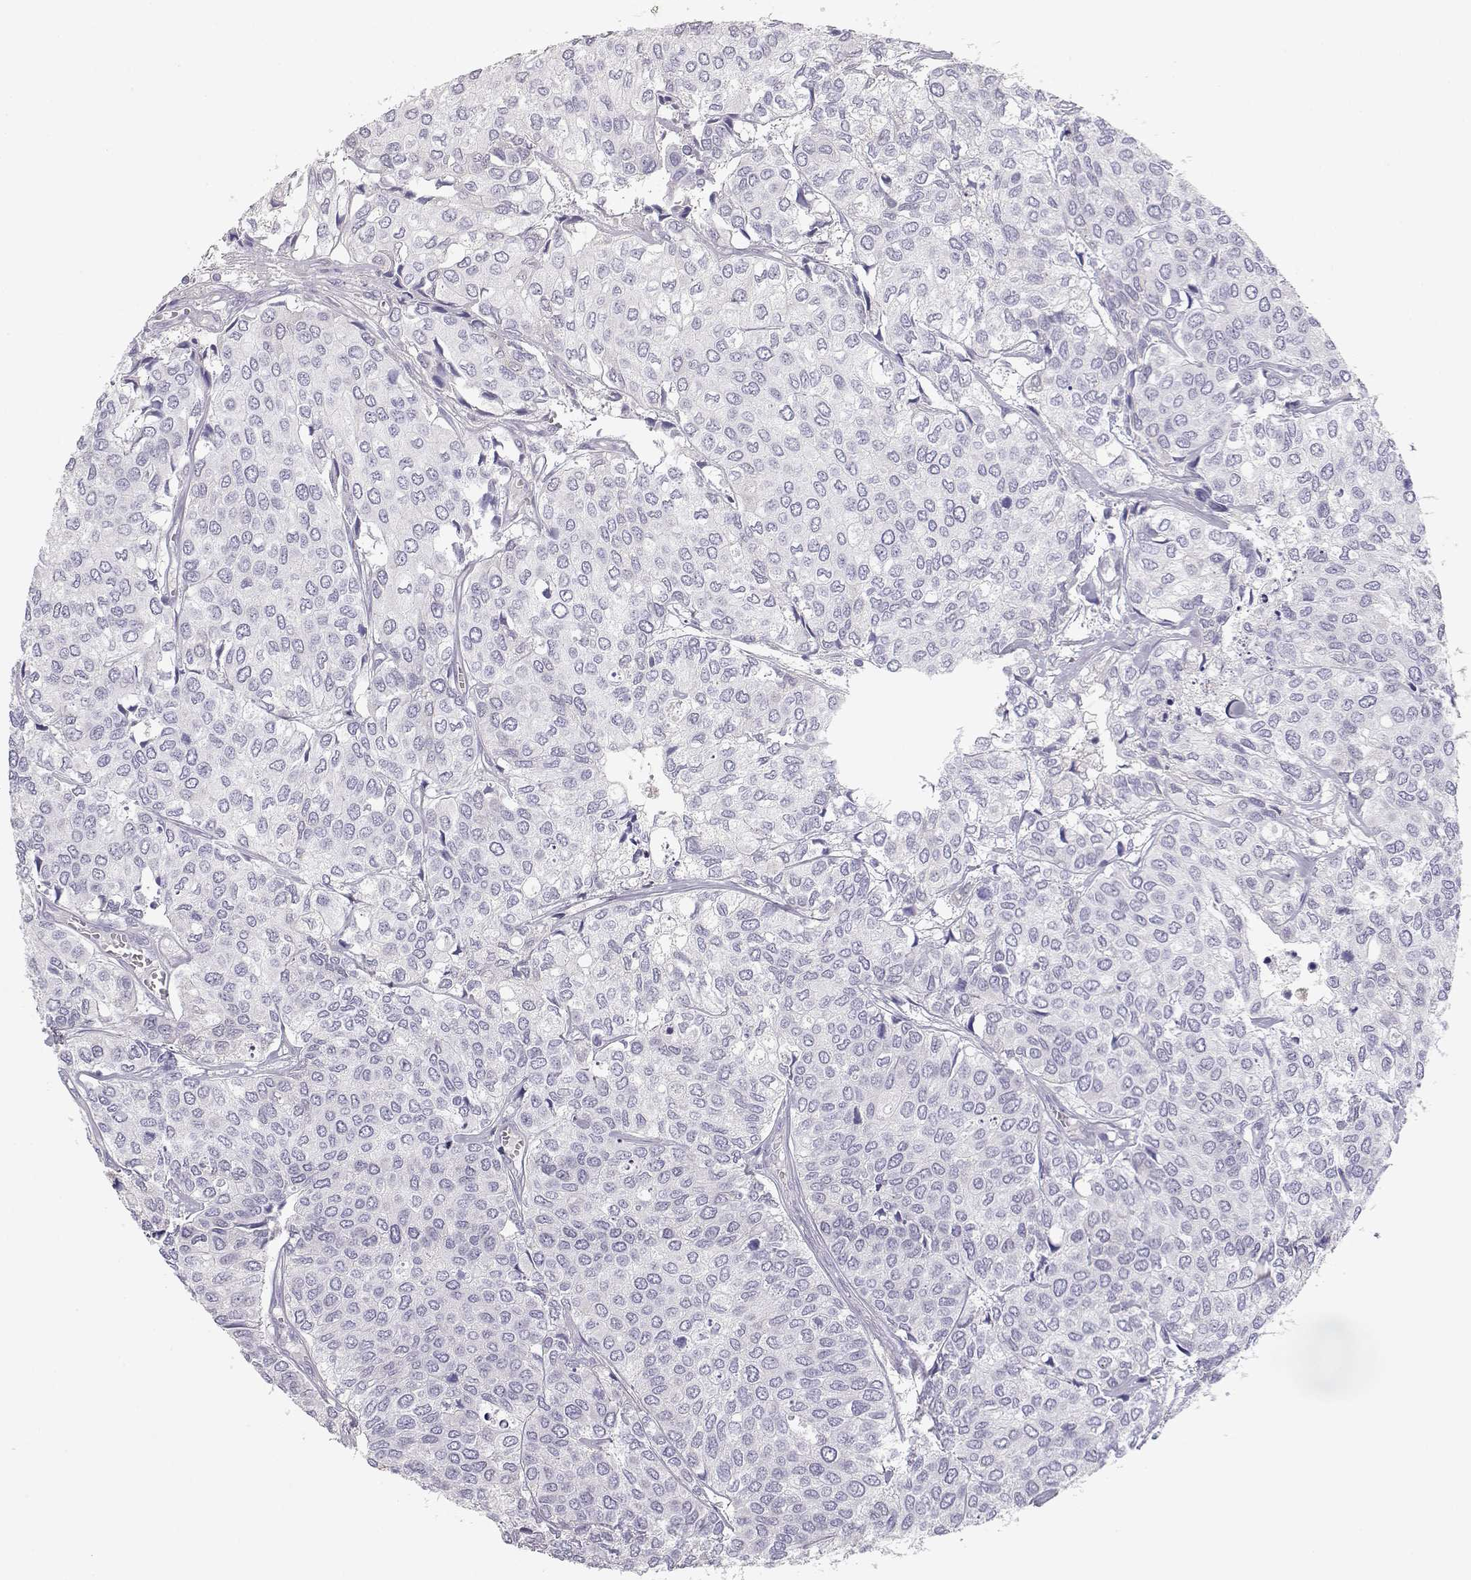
{"staining": {"intensity": "negative", "quantity": "none", "location": "none"}, "tissue": "urothelial cancer", "cell_type": "Tumor cells", "image_type": "cancer", "snomed": [{"axis": "morphology", "description": "Urothelial carcinoma, High grade"}, {"axis": "topography", "description": "Urinary bladder"}], "caption": "This is a image of IHC staining of high-grade urothelial carcinoma, which shows no expression in tumor cells.", "gene": "SLCO6A1", "patient": {"sex": "male", "age": 73}}